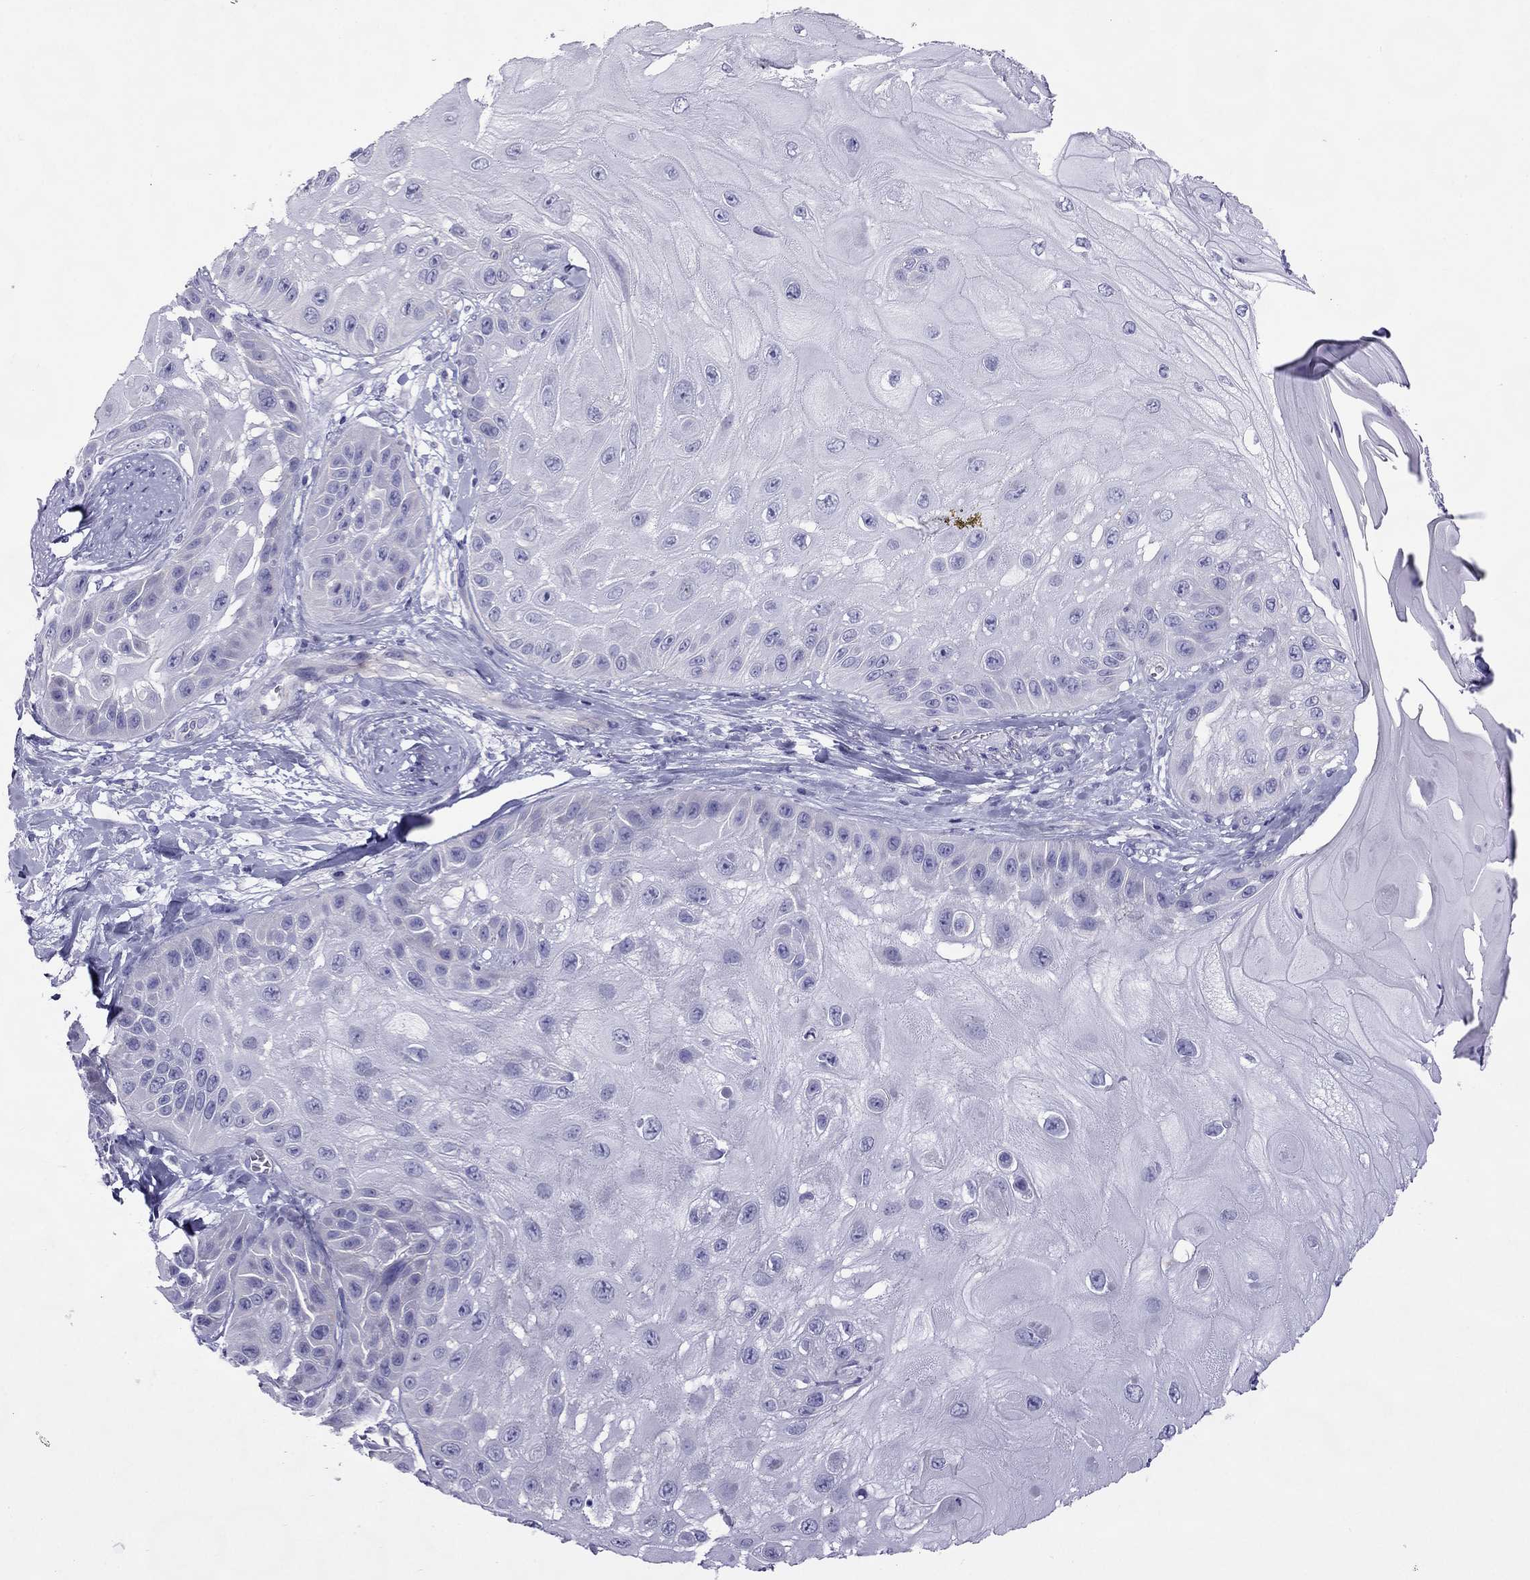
{"staining": {"intensity": "negative", "quantity": "none", "location": "none"}, "tissue": "skin cancer", "cell_type": "Tumor cells", "image_type": "cancer", "snomed": [{"axis": "morphology", "description": "Normal tissue, NOS"}, {"axis": "morphology", "description": "Squamous cell carcinoma, NOS"}, {"axis": "topography", "description": "Skin"}], "caption": "Immunohistochemistry (IHC) photomicrograph of neoplastic tissue: skin cancer (squamous cell carcinoma) stained with DAB (3,3'-diaminobenzidine) shows no significant protein positivity in tumor cells. (DAB immunohistochemistry visualized using brightfield microscopy, high magnification).", "gene": "MYL11", "patient": {"sex": "male", "age": 79}}